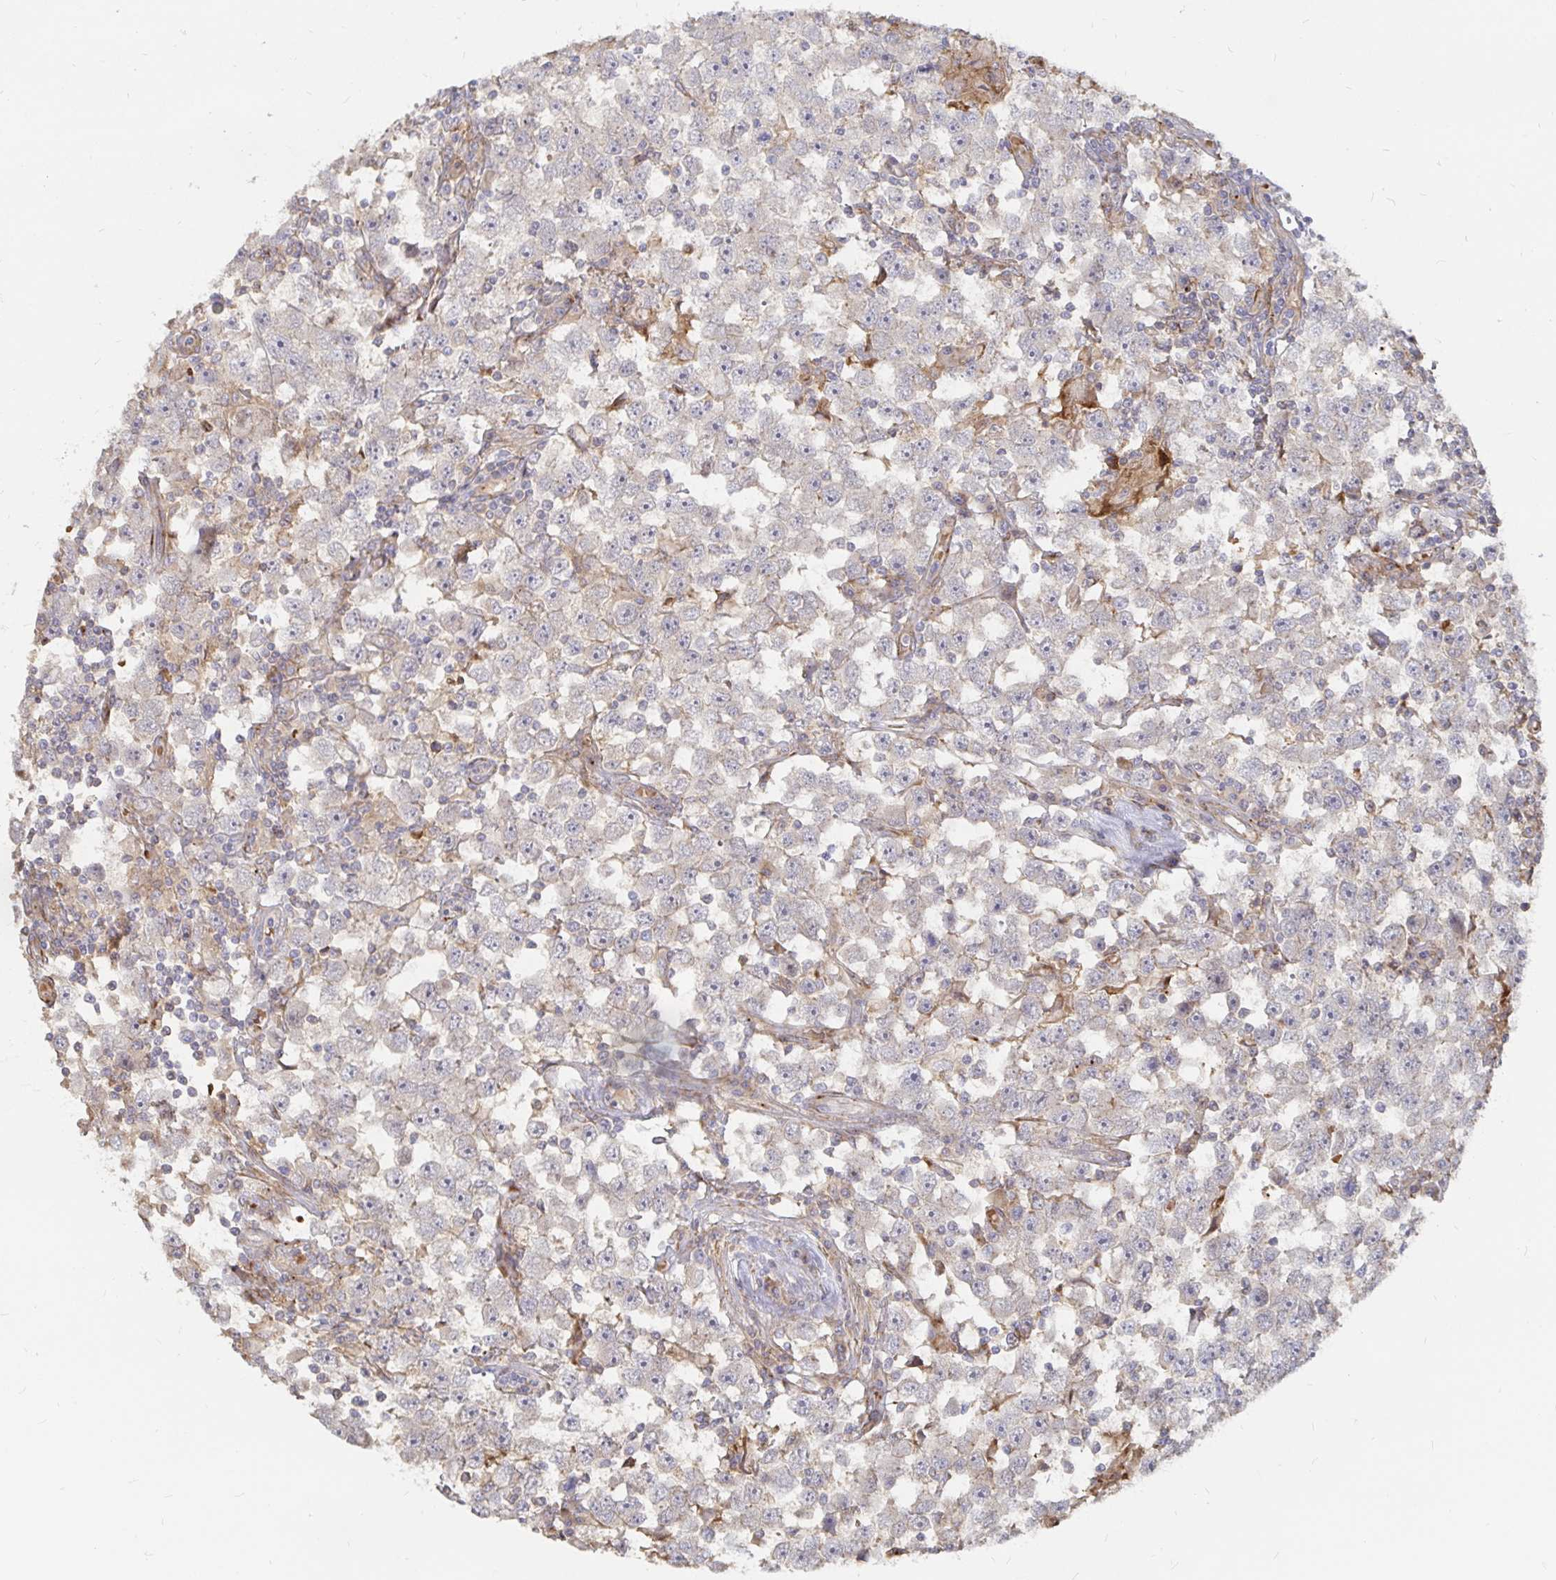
{"staining": {"intensity": "negative", "quantity": "none", "location": "none"}, "tissue": "testis cancer", "cell_type": "Tumor cells", "image_type": "cancer", "snomed": [{"axis": "morphology", "description": "Seminoma, NOS"}, {"axis": "topography", "description": "Testis"}], "caption": "High power microscopy image of an immunohistochemistry micrograph of testis seminoma, revealing no significant positivity in tumor cells.", "gene": "KCTD19", "patient": {"sex": "male", "age": 33}}